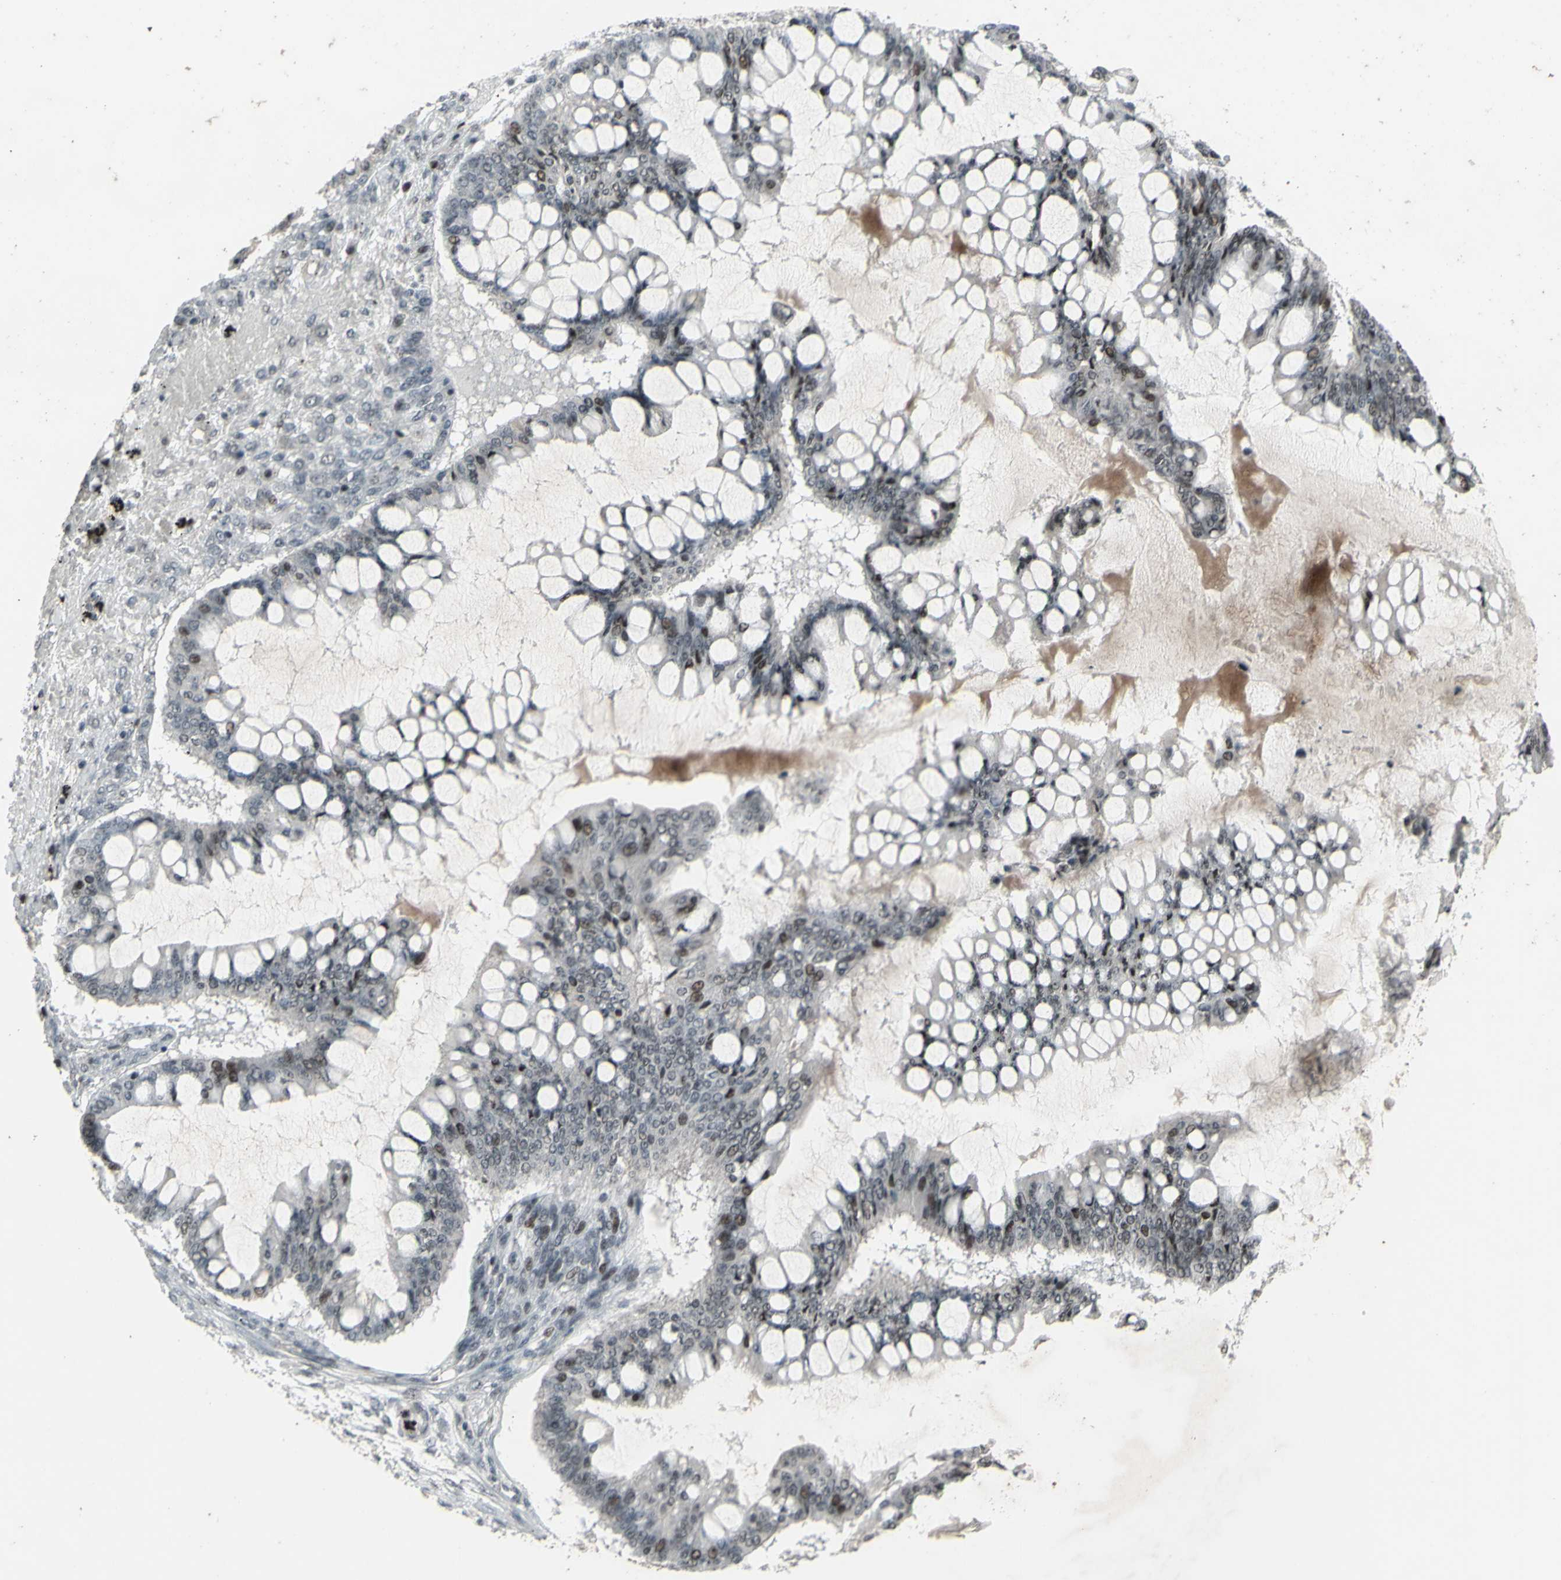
{"staining": {"intensity": "weak", "quantity": "<25%", "location": "nuclear"}, "tissue": "ovarian cancer", "cell_type": "Tumor cells", "image_type": "cancer", "snomed": [{"axis": "morphology", "description": "Cystadenocarcinoma, mucinous, NOS"}, {"axis": "topography", "description": "Ovary"}], "caption": "Ovarian mucinous cystadenocarcinoma was stained to show a protein in brown. There is no significant positivity in tumor cells.", "gene": "SUPT6H", "patient": {"sex": "female", "age": 73}}